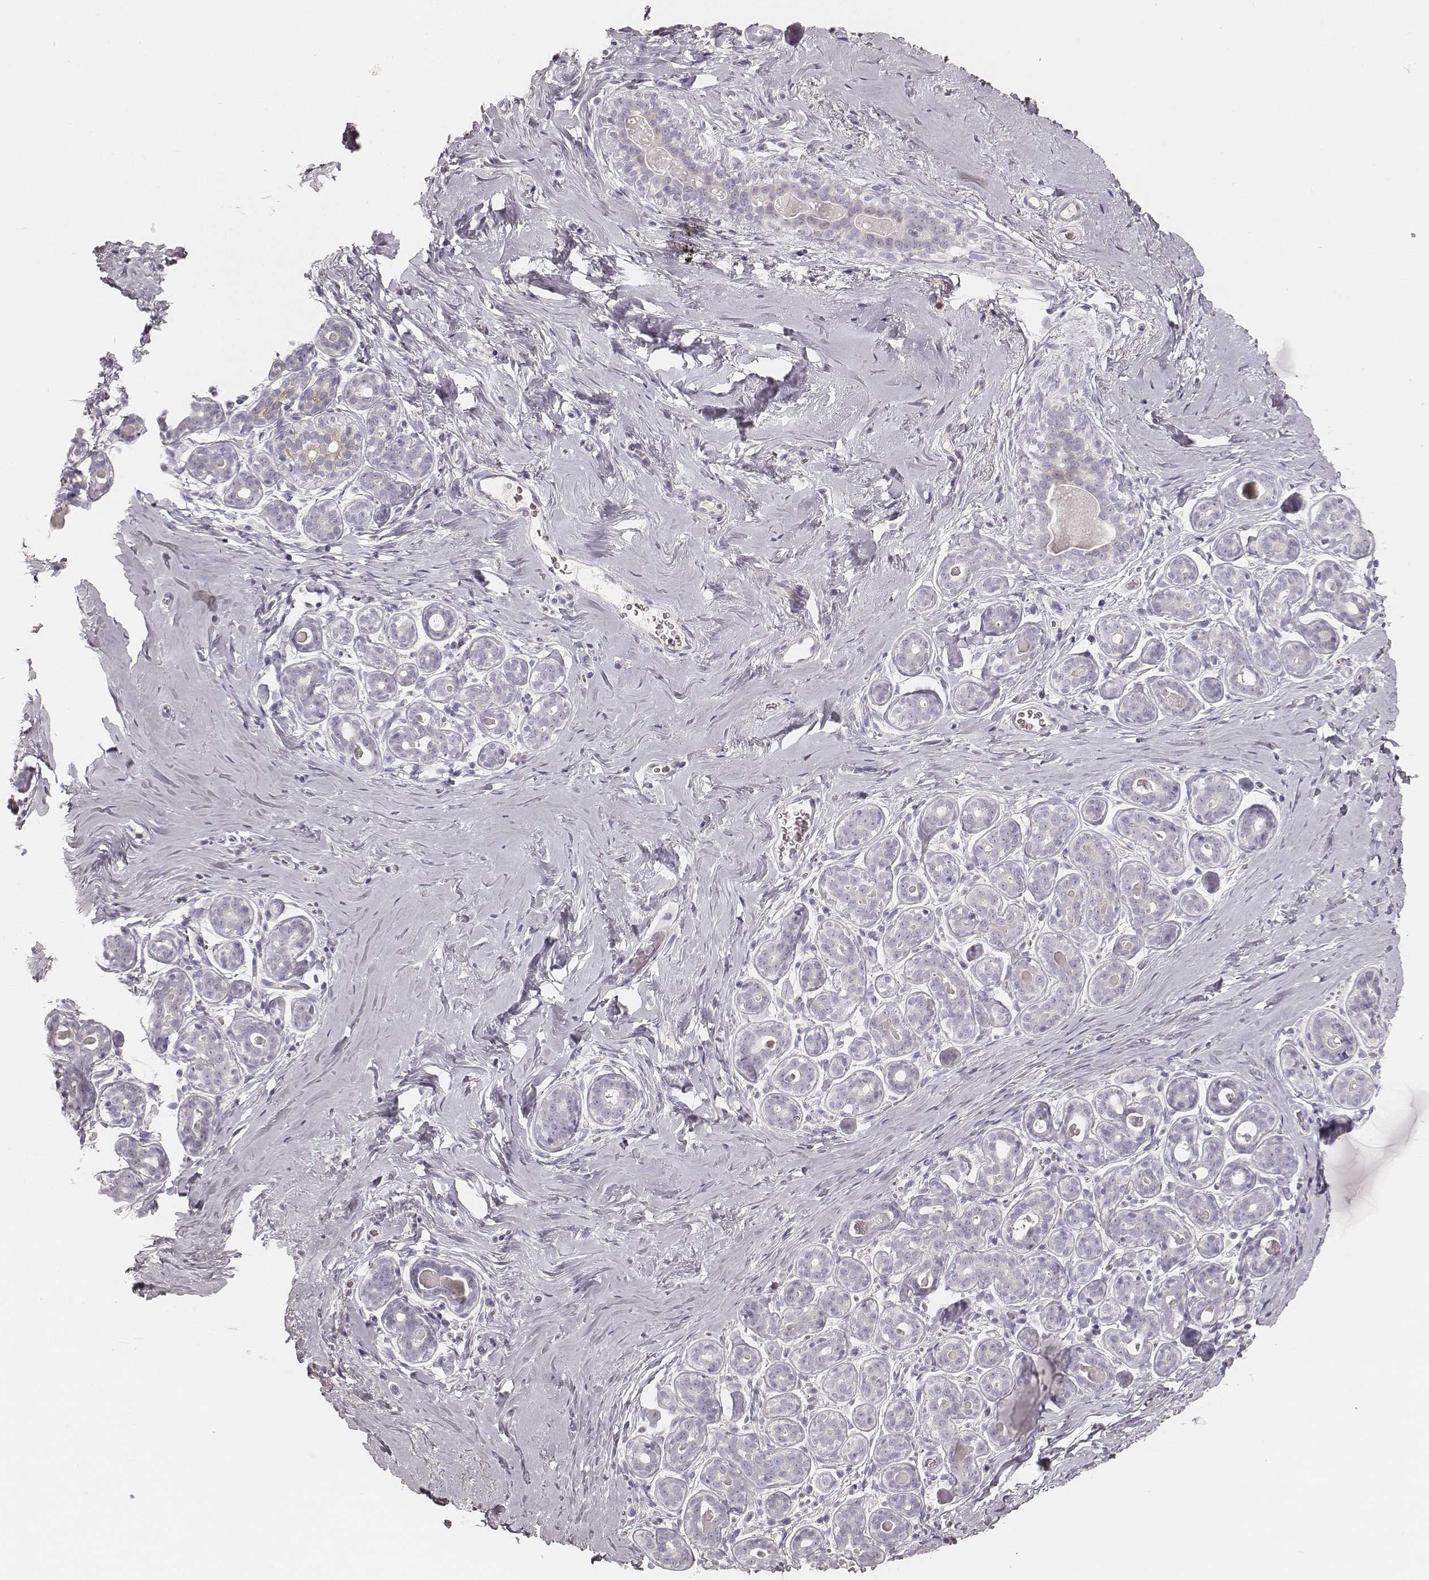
{"staining": {"intensity": "negative", "quantity": "none", "location": "none"}, "tissue": "breast", "cell_type": "Adipocytes", "image_type": "normal", "snomed": [{"axis": "morphology", "description": "Normal tissue, NOS"}, {"axis": "topography", "description": "Skin"}, {"axis": "topography", "description": "Breast"}], "caption": "IHC photomicrograph of unremarkable human breast stained for a protein (brown), which shows no staining in adipocytes.", "gene": "KRT31", "patient": {"sex": "female", "age": 43}}